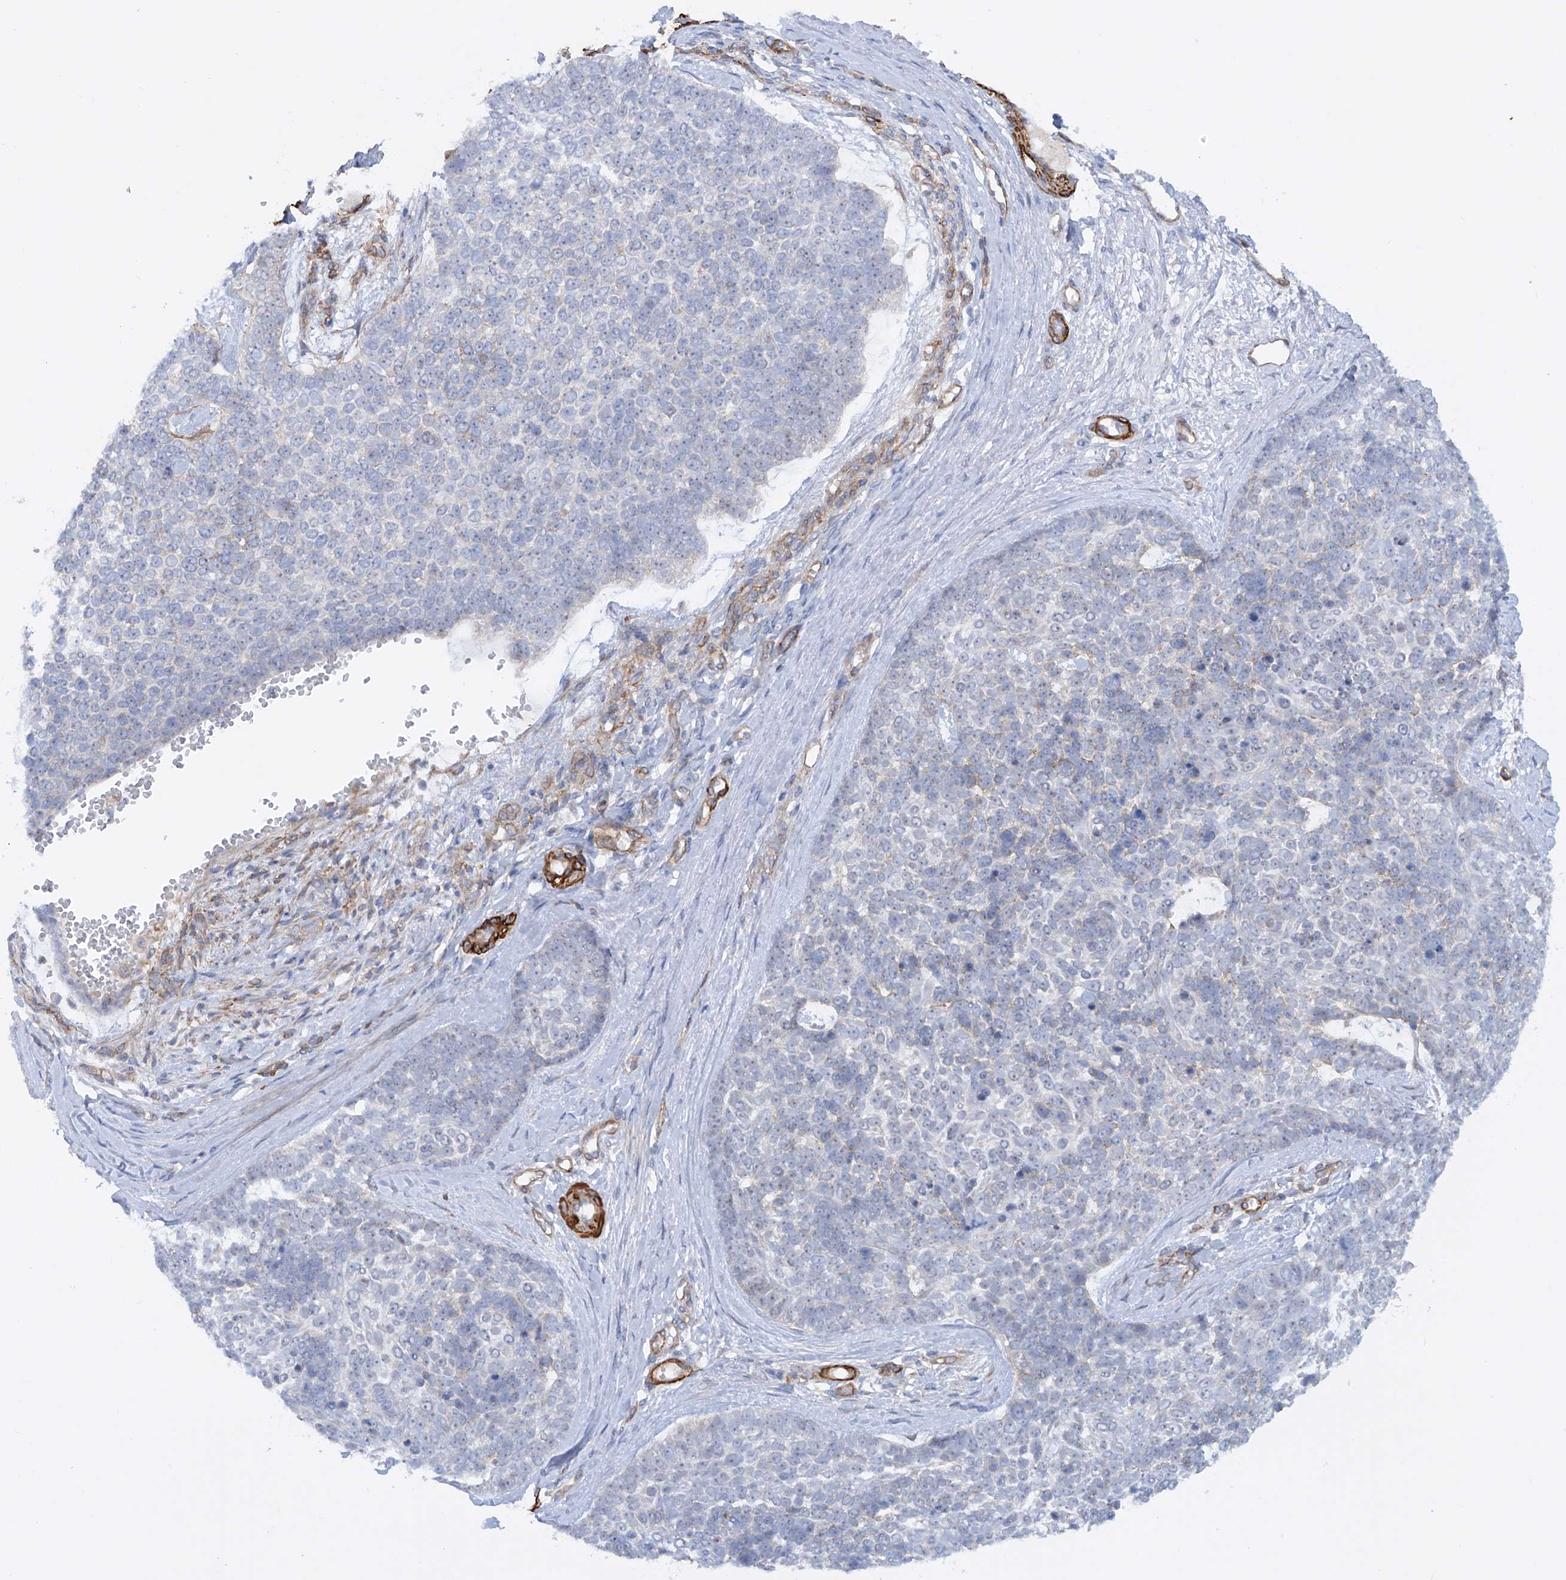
{"staining": {"intensity": "negative", "quantity": "none", "location": "none"}, "tissue": "skin cancer", "cell_type": "Tumor cells", "image_type": "cancer", "snomed": [{"axis": "morphology", "description": "Basal cell carcinoma"}, {"axis": "topography", "description": "Skin"}], "caption": "High power microscopy image of an immunohistochemistry (IHC) photomicrograph of skin basal cell carcinoma, revealing no significant expression in tumor cells.", "gene": "ZNF490", "patient": {"sex": "female", "age": 81}}